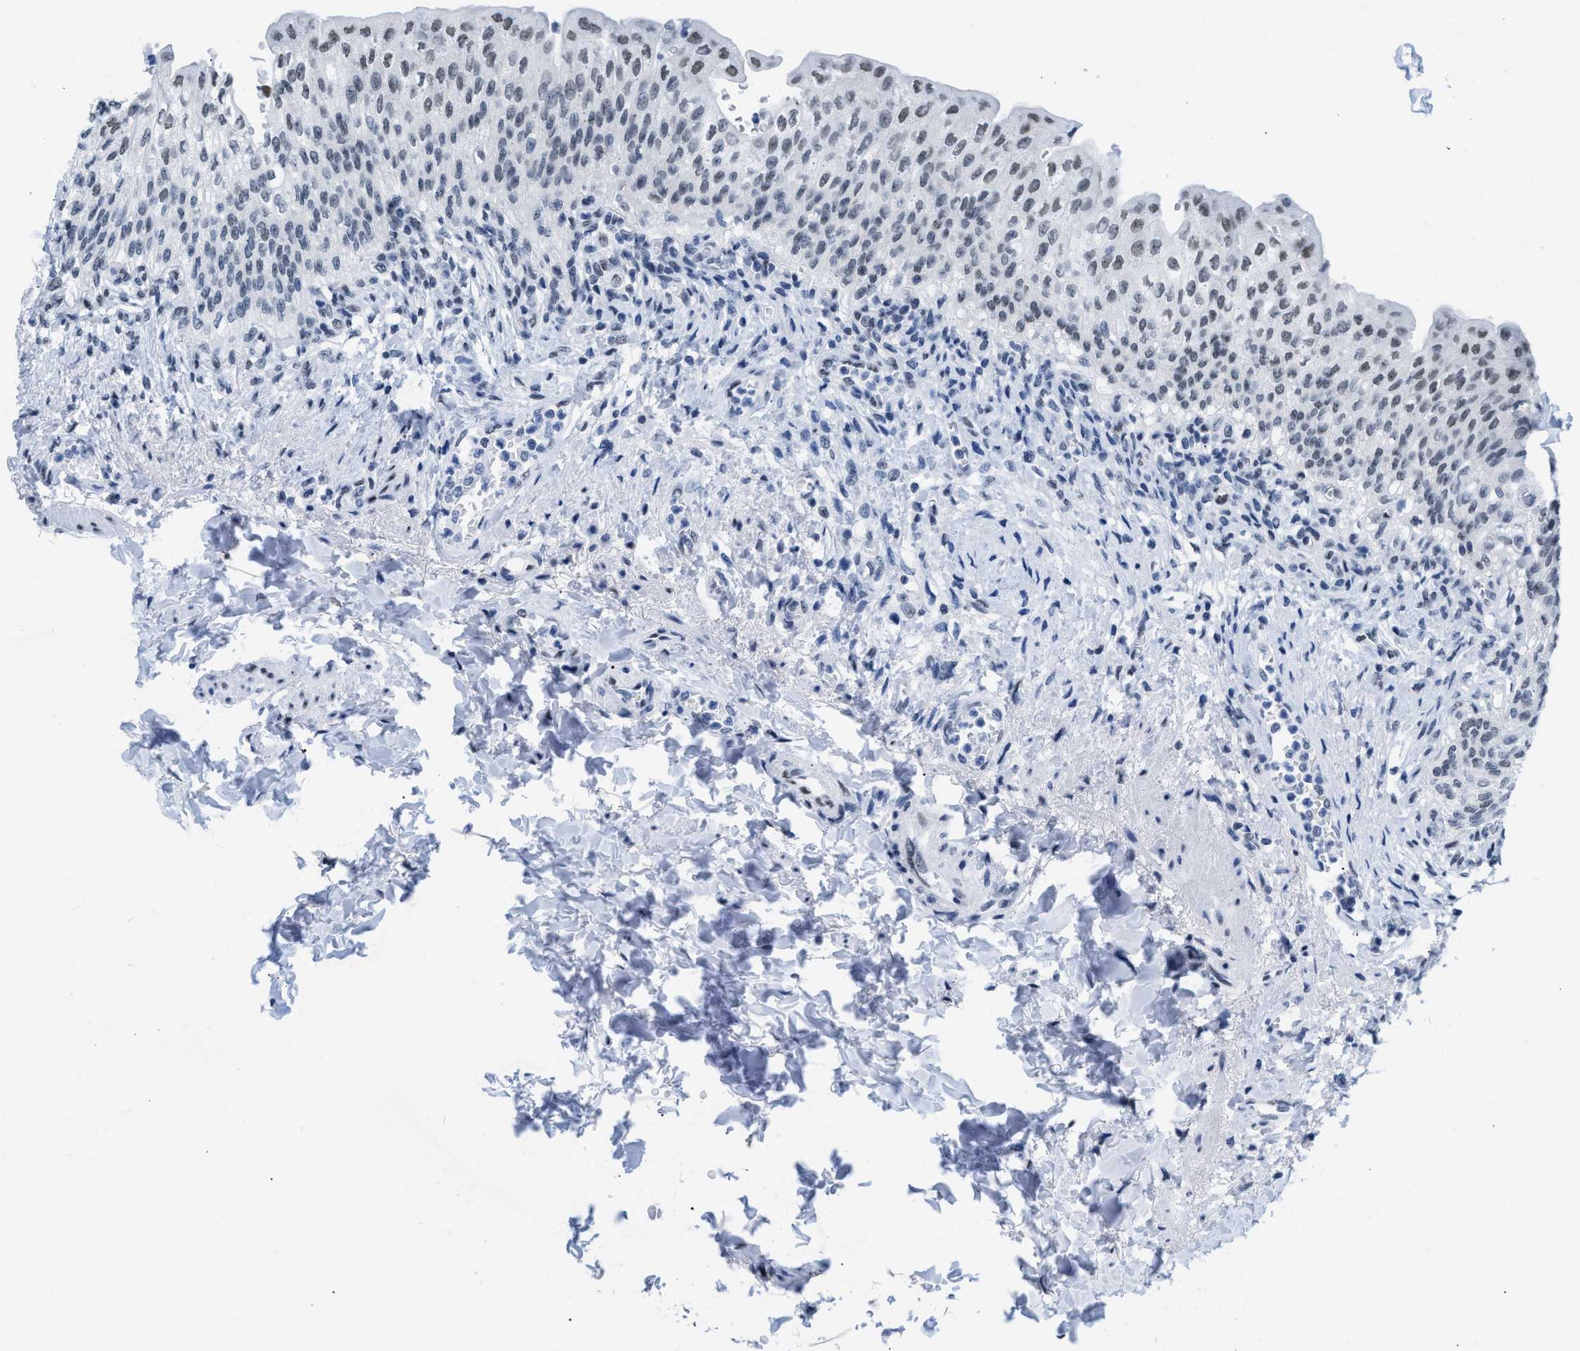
{"staining": {"intensity": "moderate", "quantity": "25%-75%", "location": "nuclear"}, "tissue": "urinary bladder", "cell_type": "Urothelial cells", "image_type": "normal", "snomed": [{"axis": "morphology", "description": "Normal tissue, NOS"}, {"axis": "topography", "description": "Urinary bladder"}], "caption": "A brown stain highlights moderate nuclear expression of a protein in urothelial cells of normal human urinary bladder.", "gene": "CTBP1", "patient": {"sex": "female", "age": 60}}